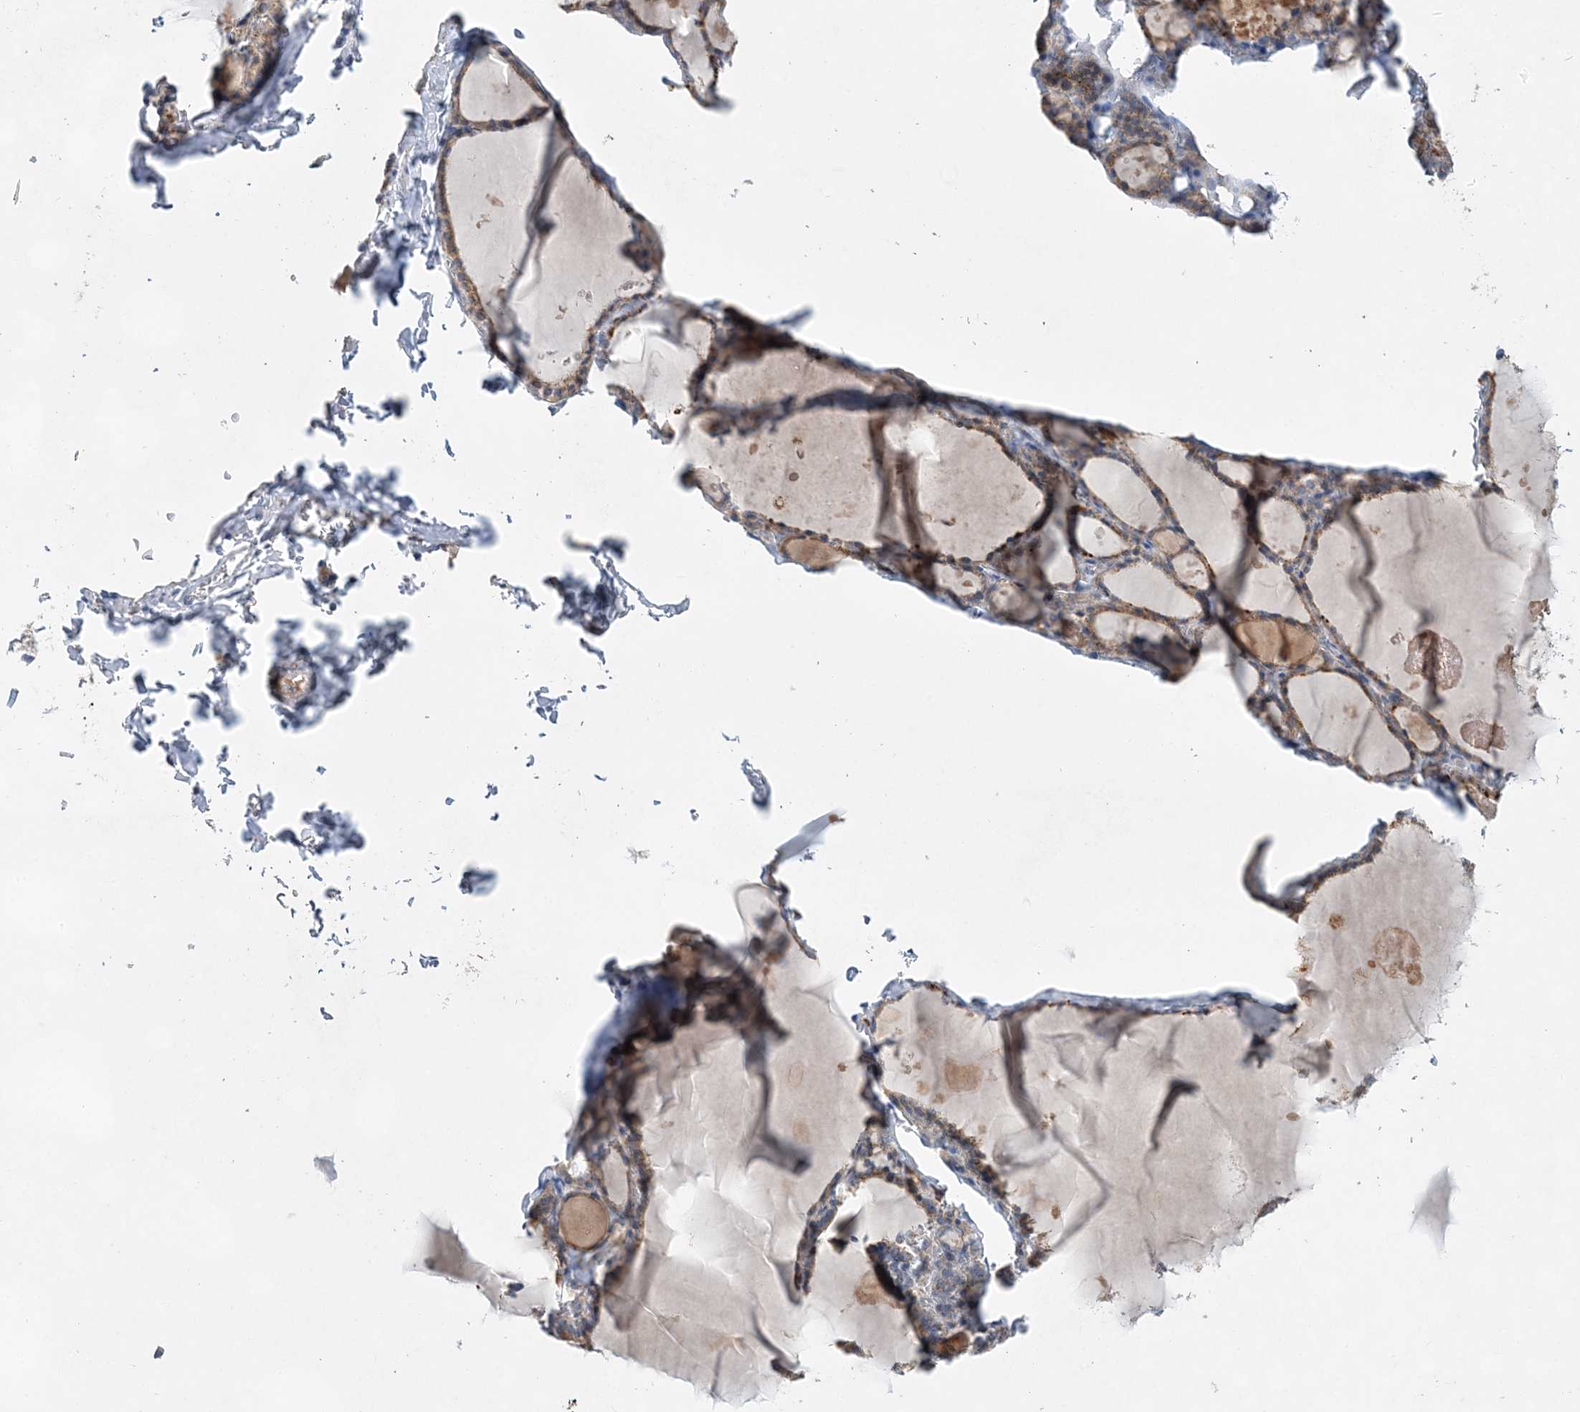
{"staining": {"intensity": "moderate", "quantity": ">75%", "location": "cytoplasmic/membranous"}, "tissue": "thyroid gland", "cell_type": "Glandular cells", "image_type": "normal", "snomed": [{"axis": "morphology", "description": "Normal tissue, NOS"}, {"axis": "topography", "description": "Thyroid gland"}], "caption": "The micrograph exhibits staining of unremarkable thyroid gland, revealing moderate cytoplasmic/membranous protein staining (brown color) within glandular cells.", "gene": "TRAPPC13", "patient": {"sex": "male", "age": 56}}